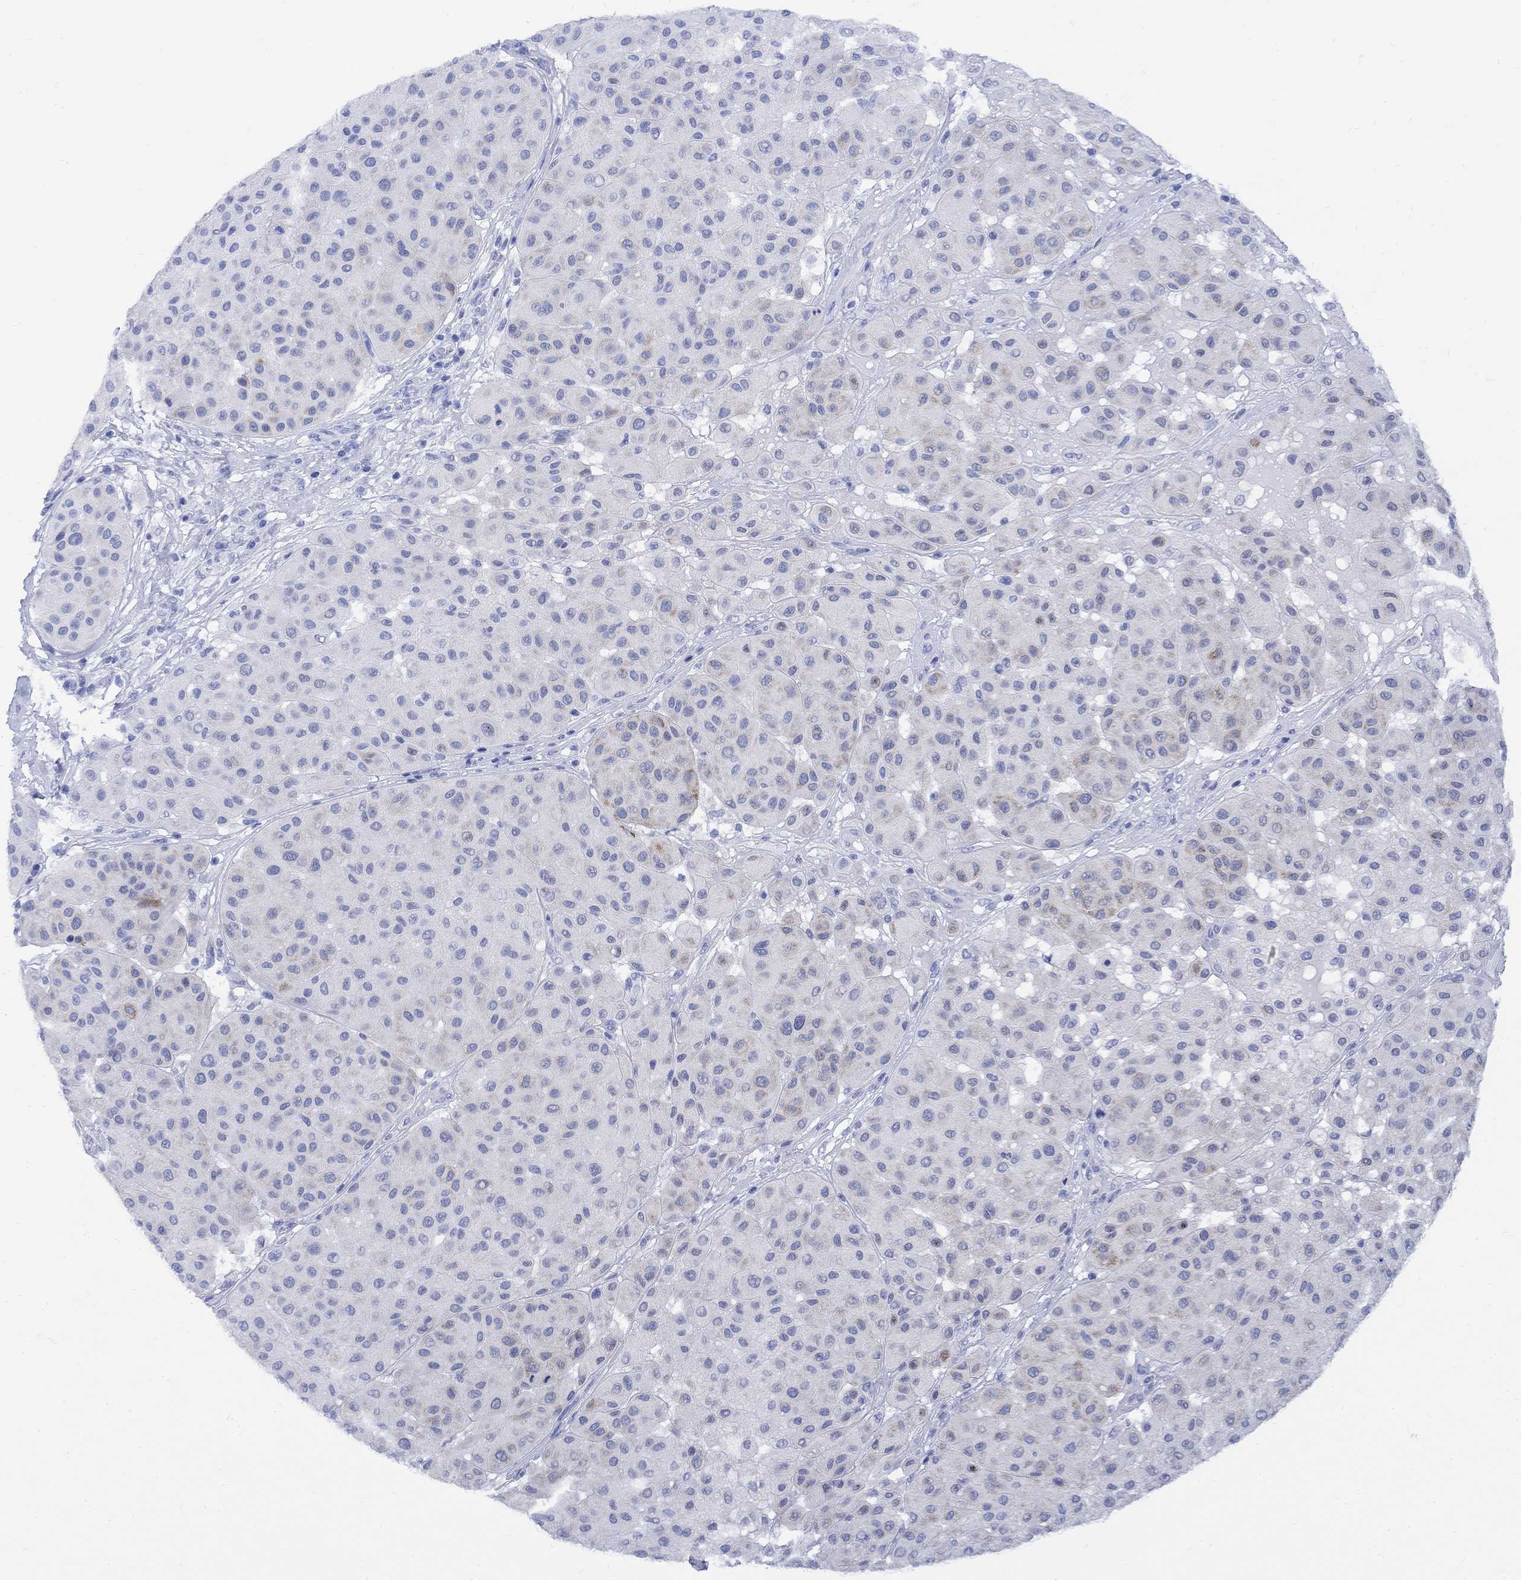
{"staining": {"intensity": "weak", "quantity": "25%-75%", "location": "cytoplasmic/membranous"}, "tissue": "melanoma", "cell_type": "Tumor cells", "image_type": "cancer", "snomed": [{"axis": "morphology", "description": "Malignant melanoma, Metastatic site"}, {"axis": "topography", "description": "Smooth muscle"}], "caption": "High-power microscopy captured an immunohistochemistry (IHC) histopathology image of melanoma, revealing weak cytoplasmic/membranous expression in approximately 25%-75% of tumor cells. (Stains: DAB (3,3'-diaminobenzidine) in brown, nuclei in blue, Microscopy: brightfield microscopy at high magnification).", "gene": "MYL1", "patient": {"sex": "male", "age": 41}}